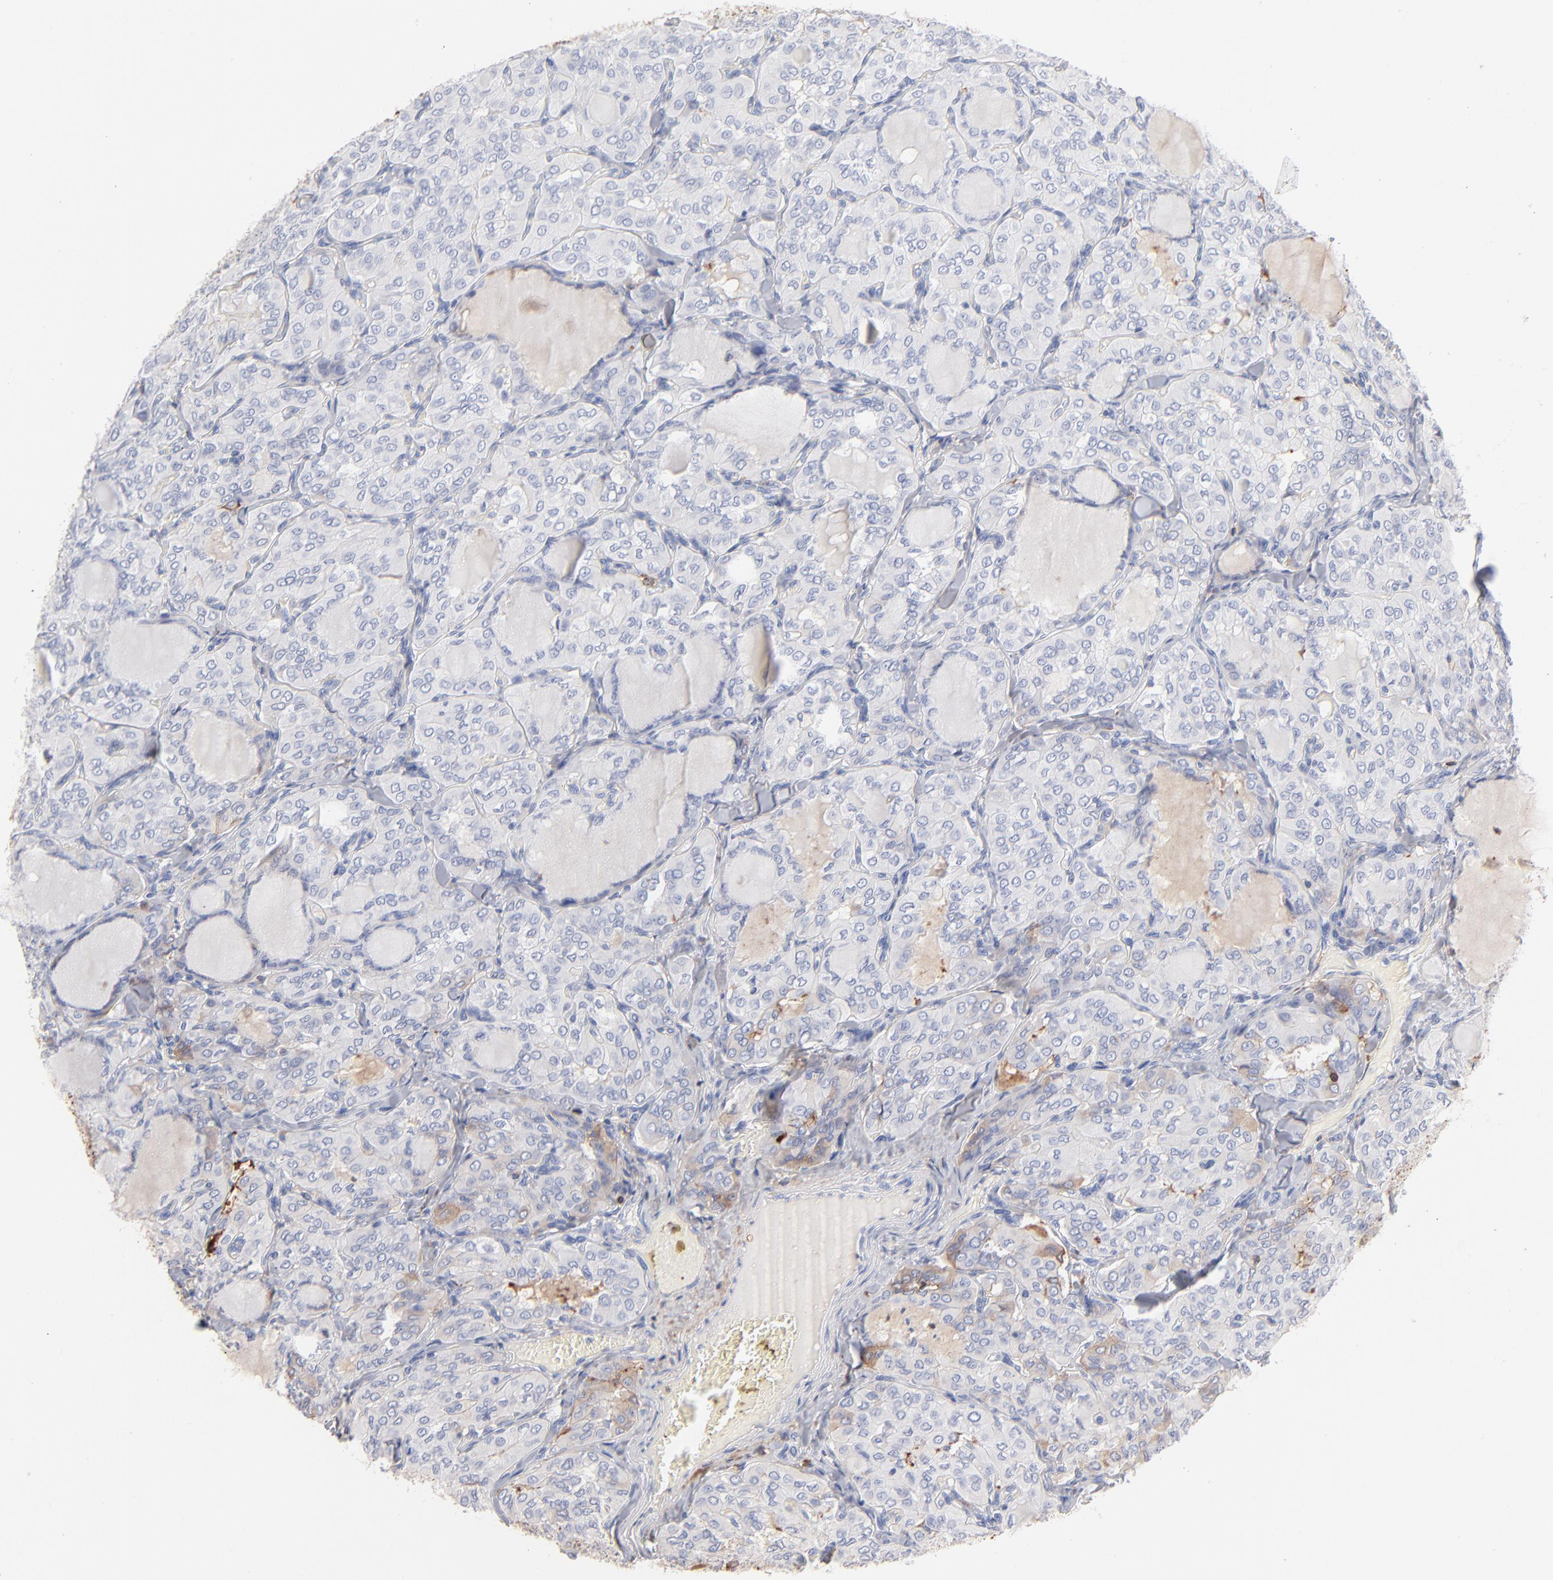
{"staining": {"intensity": "negative", "quantity": "none", "location": "none"}, "tissue": "thyroid cancer", "cell_type": "Tumor cells", "image_type": "cancer", "snomed": [{"axis": "morphology", "description": "Papillary adenocarcinoma, NOS"}, {"axis": "topography", "description": "Thyroid gland"}], "caption": "Photomicrograph shows no protein expression in tumor cells of thyroid papillary adenocarcinoma tissue. Brightfield microscopy of immunohistochemistry stained with DAB (brown) and hematoxylin (blue), captured at high magnification.", "gene": "APOH", "patient": {"sex": "male", "age": 20}}